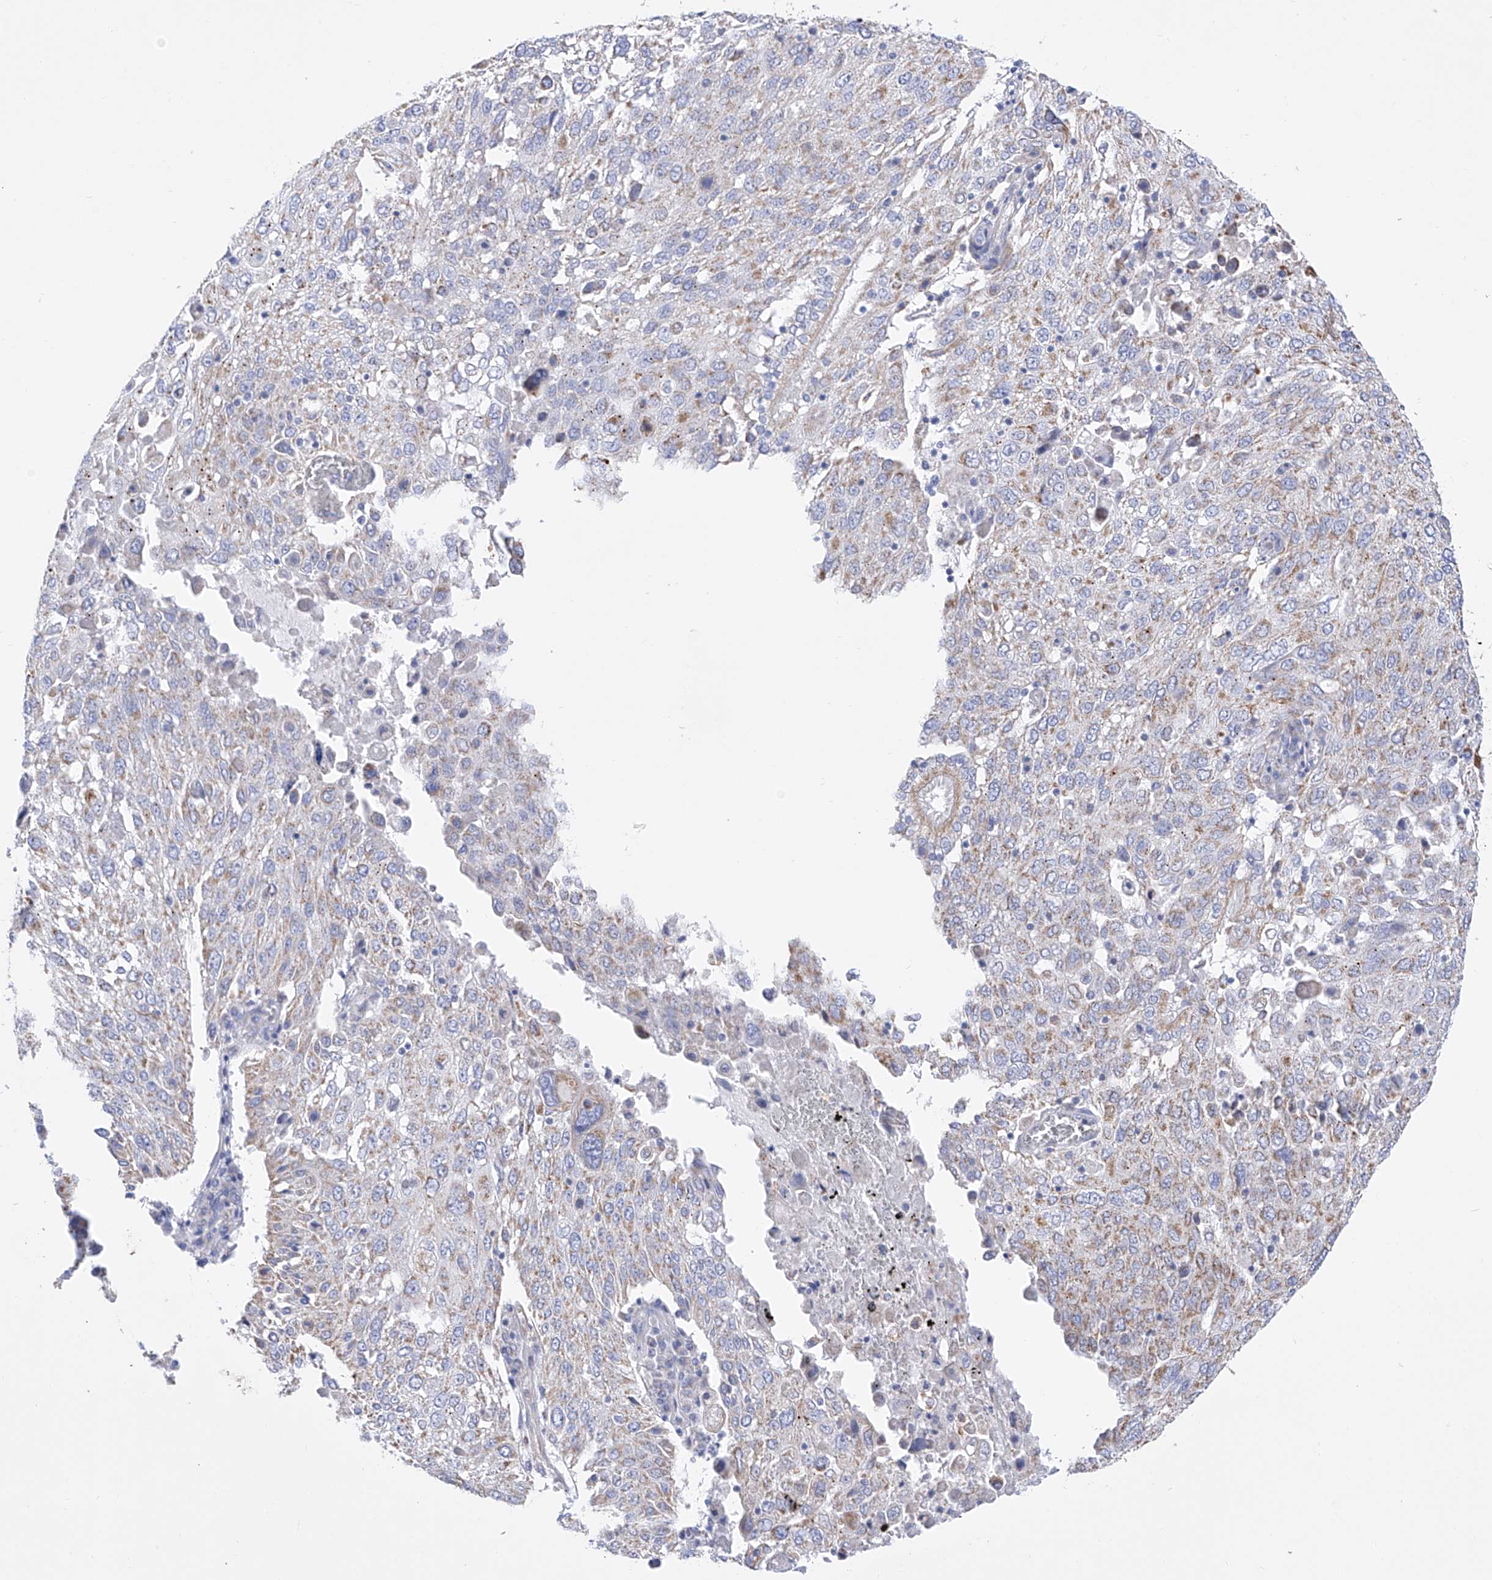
{"staining": {"intensity": "weak", "quantity": "<25%", "location": "cytoplasmic/membranous"}, "tissue": "lung cancer", "cell_type": "Tumor cells", "image_type": "cancer", "snomed": [{"axis": "morphology", "description": "Squamous cell carcinoma, NOS"}, {"axis": "topography", "description": "Lung"}], "caption": "Protein analysis of lung cancer (squamous cell carcinoma) shows no significant positivity in tumor cells.", "gene": "FLG", "patient": {"sex": "male", "age": 65}}